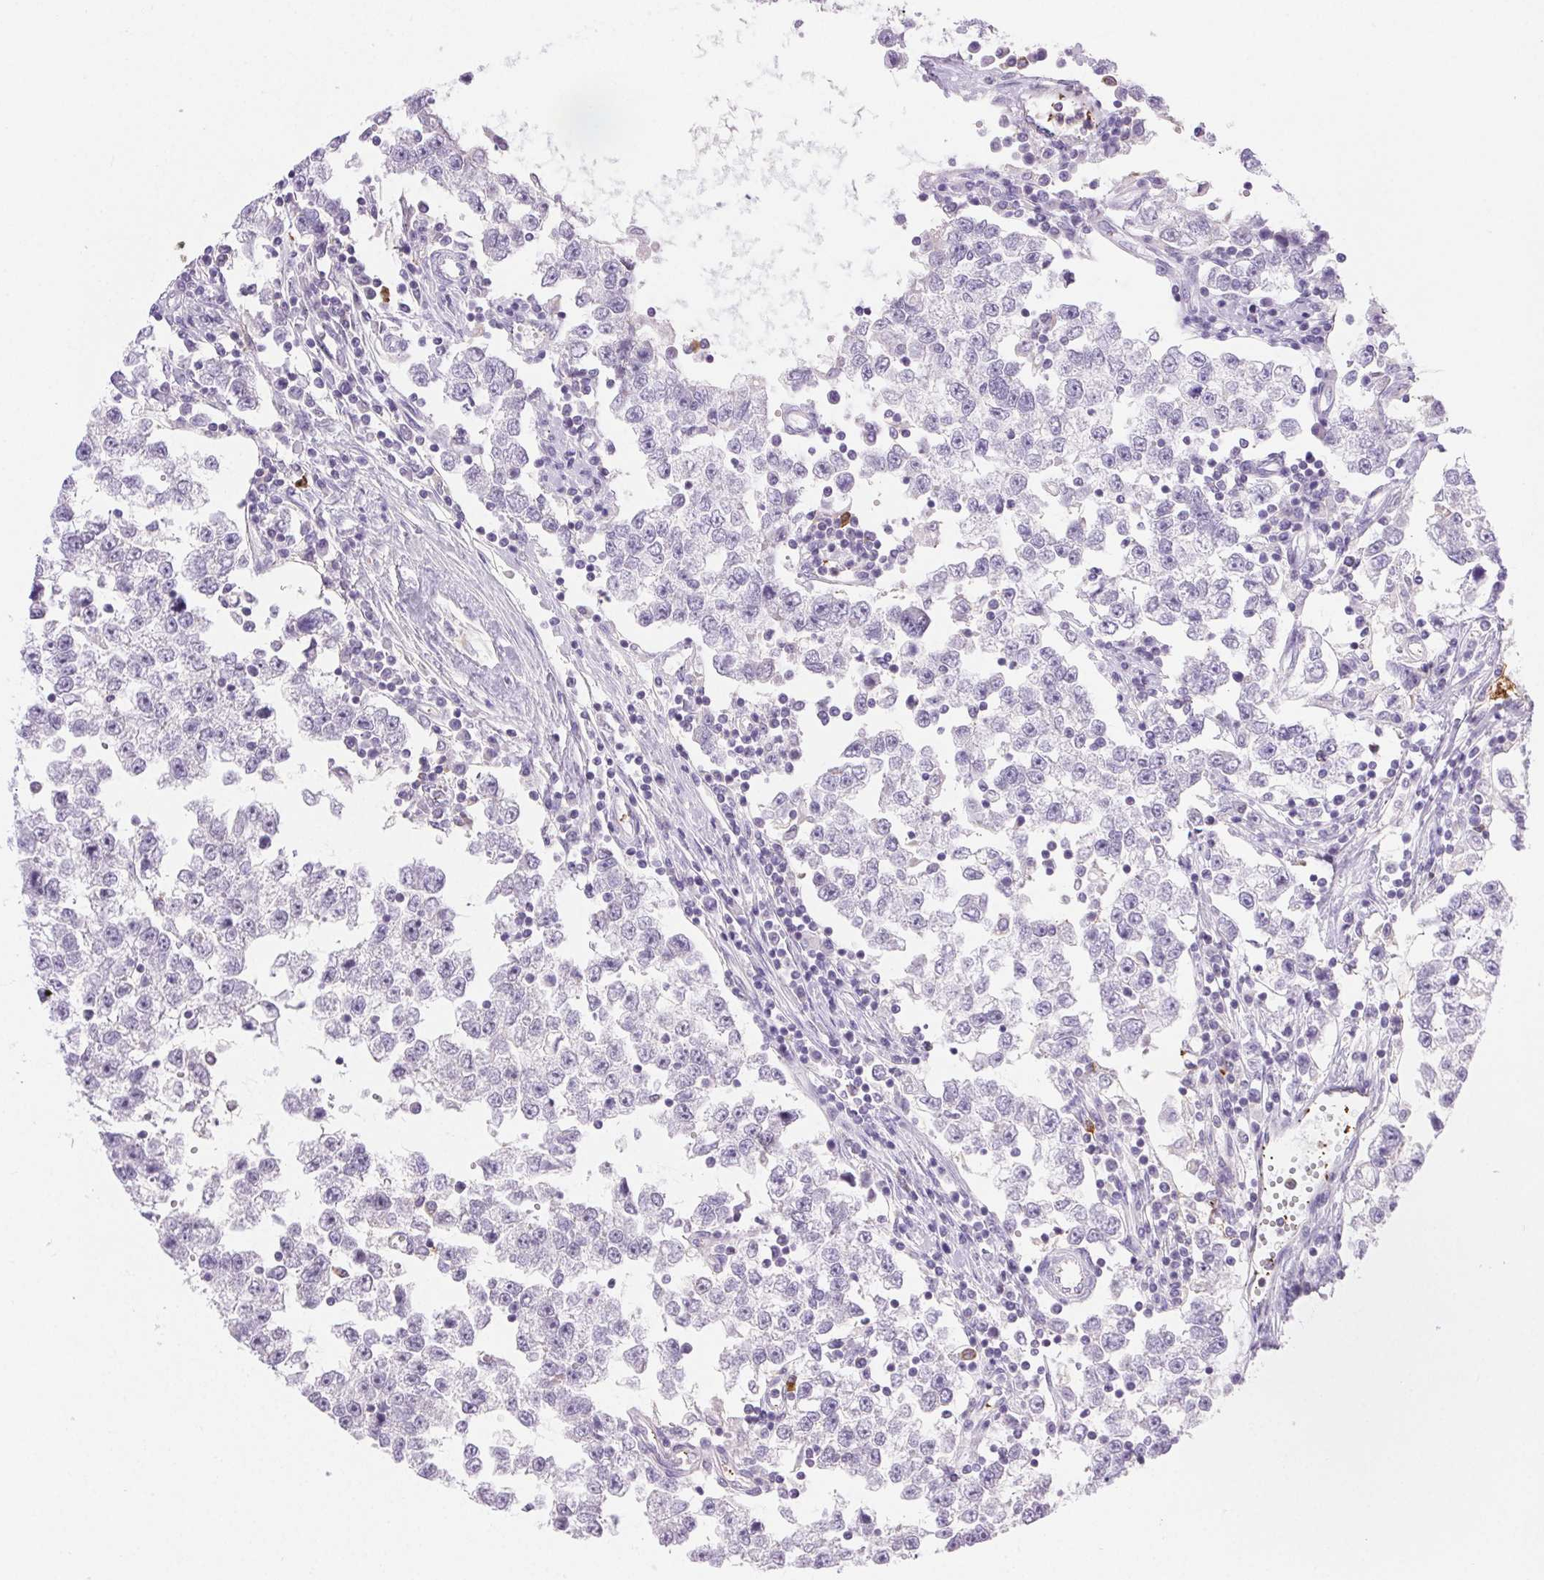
{"staining": {"intensity": "negative", "quantity": "none", "location": "none"}, "tissue": "testis cancer", "cell_type": "Tumor cells", "image_type": "cancer", "snomed": [{"axis": "morphology", "description": "Seminoma, NOS"}, {"axis": "topography", "description": "Testis"}], "caption": "There is no significant expression in tumor cells of testis cancer (seminoma). (Brightfield microscopy of DAB immunohistochemistry at high magnification).", "gene": "FGA", "patient": {"sex": "male", "age": 34}}